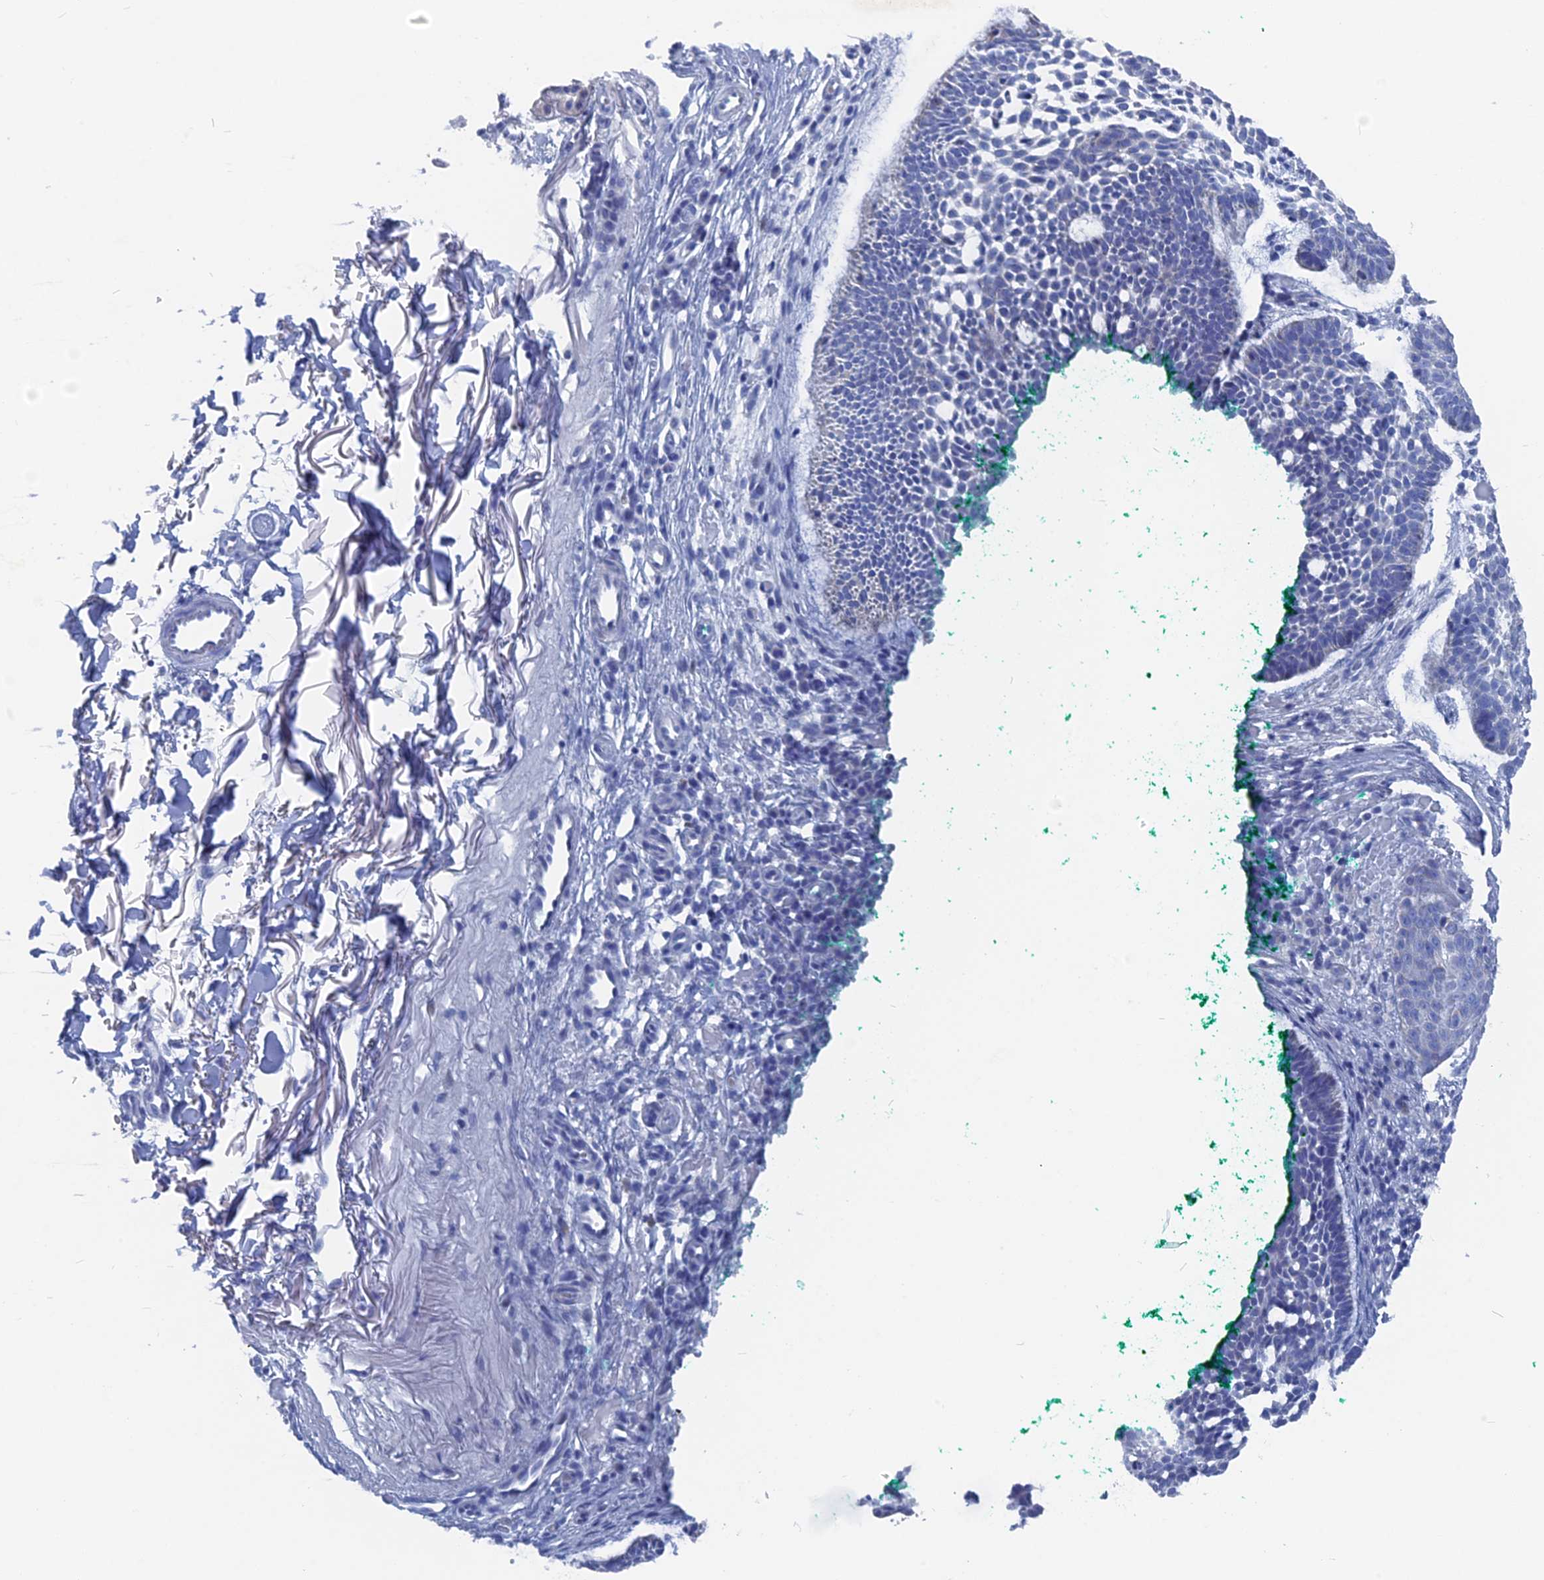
{"staining": {"intensity": "negative", "quantity": "none", "location": "none"}, "tissue": "skin cancer", "cell_type": "Tumor cells", "image_type": "cancer", "snomed": [{"axis": "morphology", "description": "Basal cell carcinoma"}, {"axis": "topography", "description": "Skin"}], "caption": "Tumor cells are negative for brown protein staining in skin cancer.", "gene": "HIGD1A", "patient": {"sex": "male", "age": 85}}